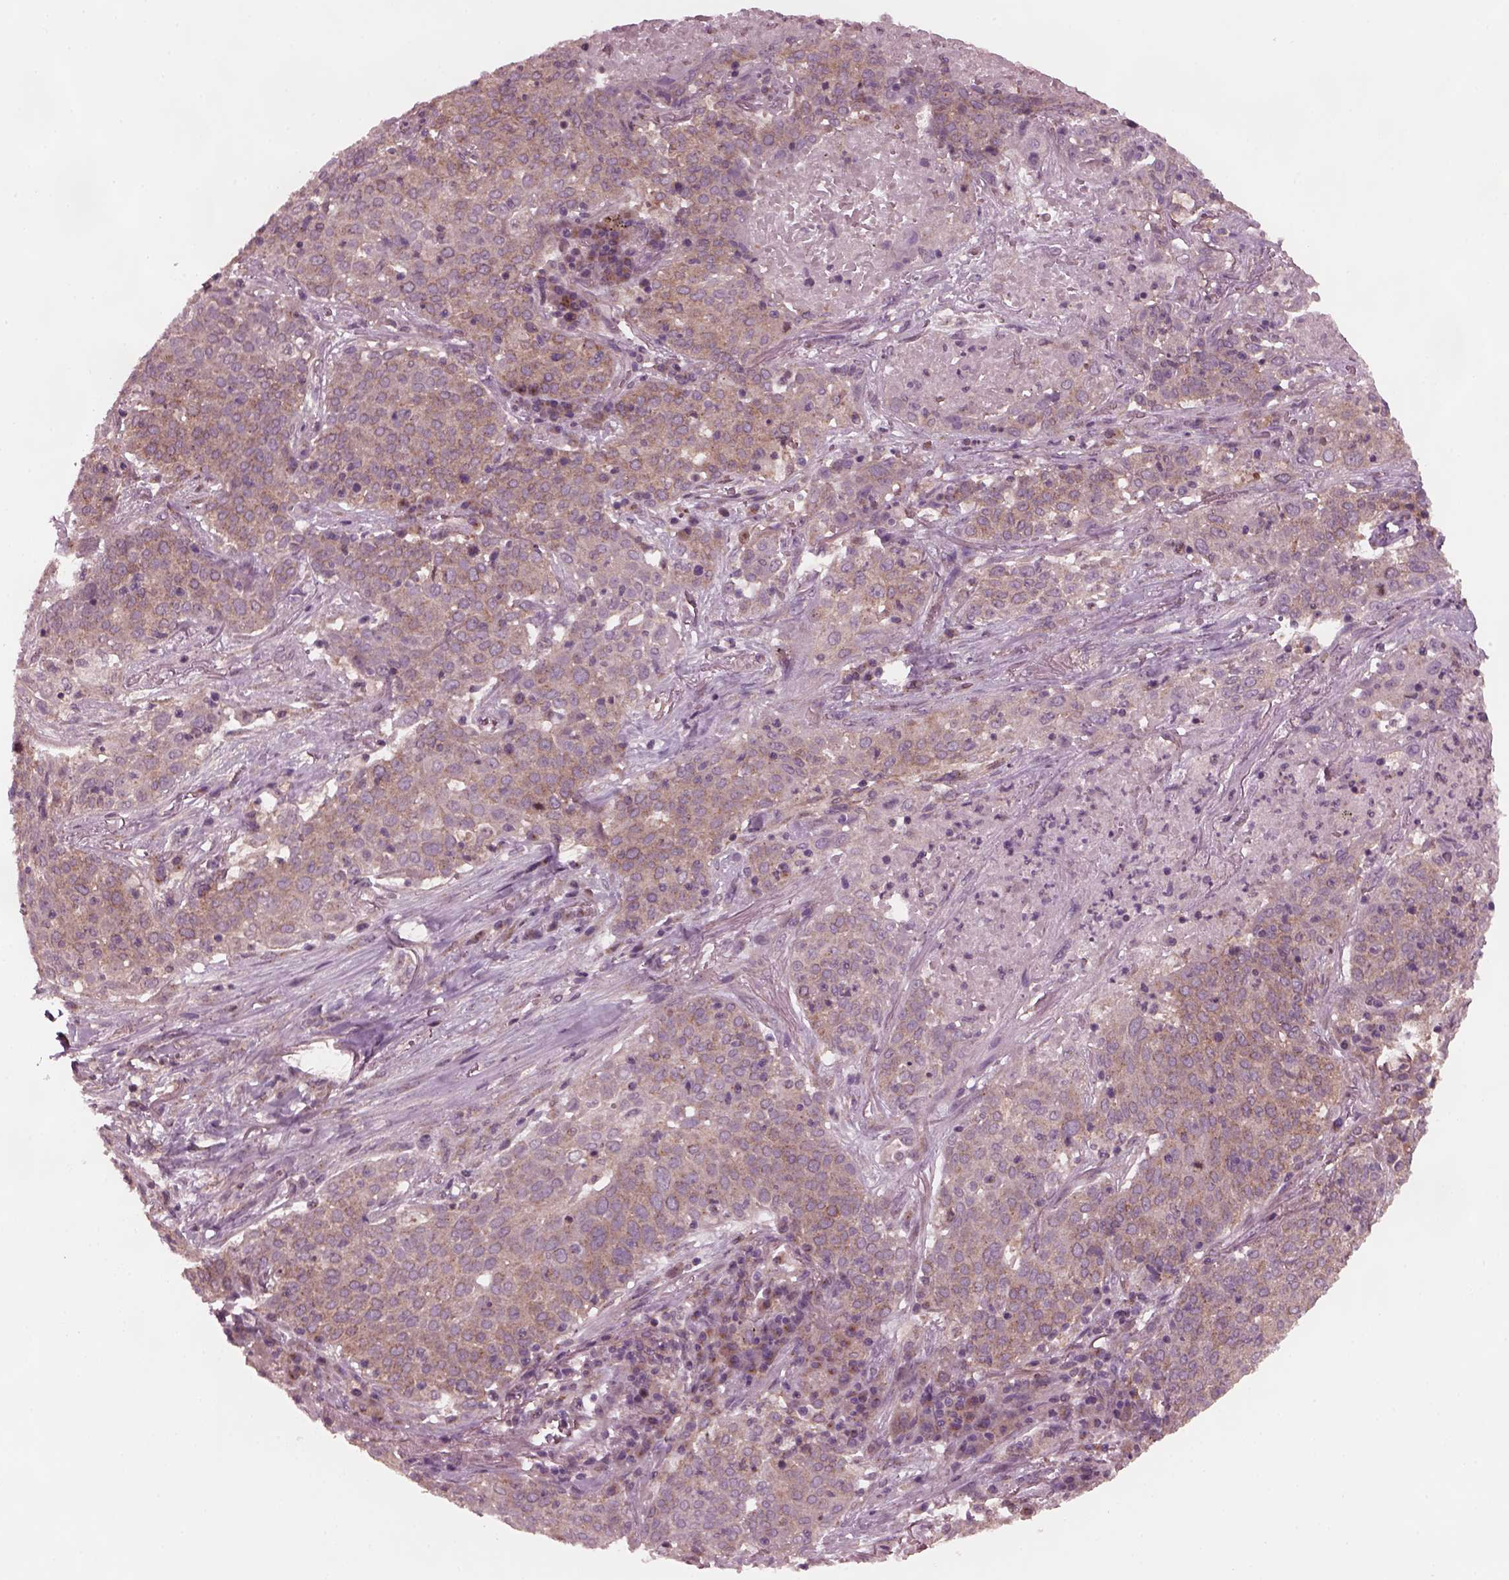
{"staining": {"intensity": "moderate", "quantity": ">75%", "location": "cytoplasmic/membranous"}, "tissue": "lung cancer", "cell_type": "Tumor cells", "image_type": "cancer", "snomed": [{"axis": "morphology", "description": "Squamous cell carcinoma, NOS"}, {"axis": "topography", "description": "Lung"}], "caption": "Lung cancer stained with a brown dye displays moderate cytoplasmic/membranous positive expression in about >75% of tumor cells.", "gene": "TUBG1", "patient": {"sex": "male", "age": 82}}